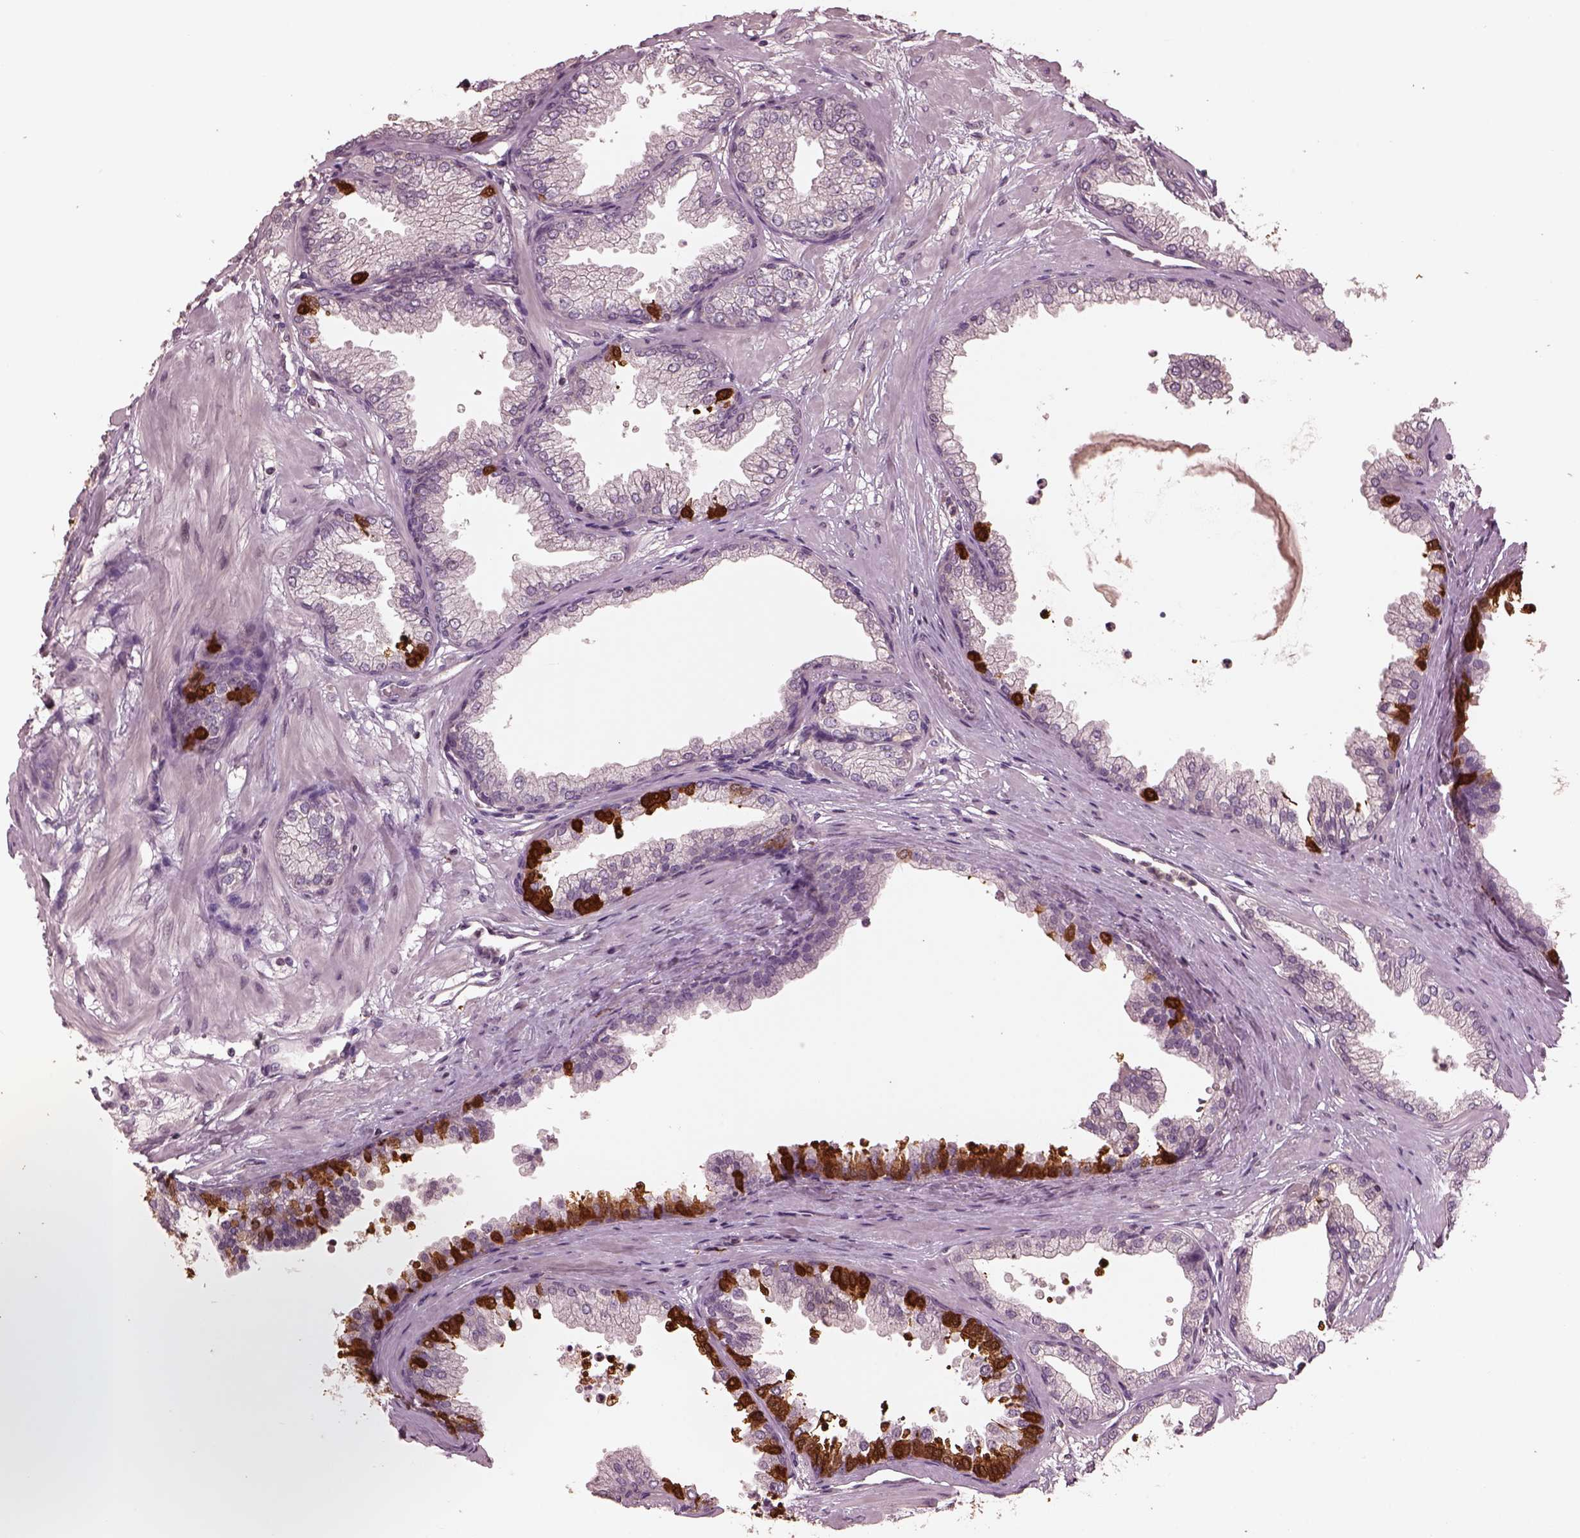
{"staining": {"intensity": "strong", "quantity": "<25%", "location": "cytoplasmic/membranous"}, "tissue": "prostate", "cell_type": "Glandular cells", "image_type": "normal", "snomed": [{"axis": "morphology", "description": "Normal tissue, NOS"}, {"axis": "topography", "description": "Prostate"}], "caption": "Immunohistochemistry (IHC) histopathology image of unremarkable prostate stained for a protein (brown), which displays medium levels of strong cytoplasmic/membranous staining in approximately <25% of glandular cells.", "gene": "PTX4", "patient": {"sex": "male", "age": 37}}